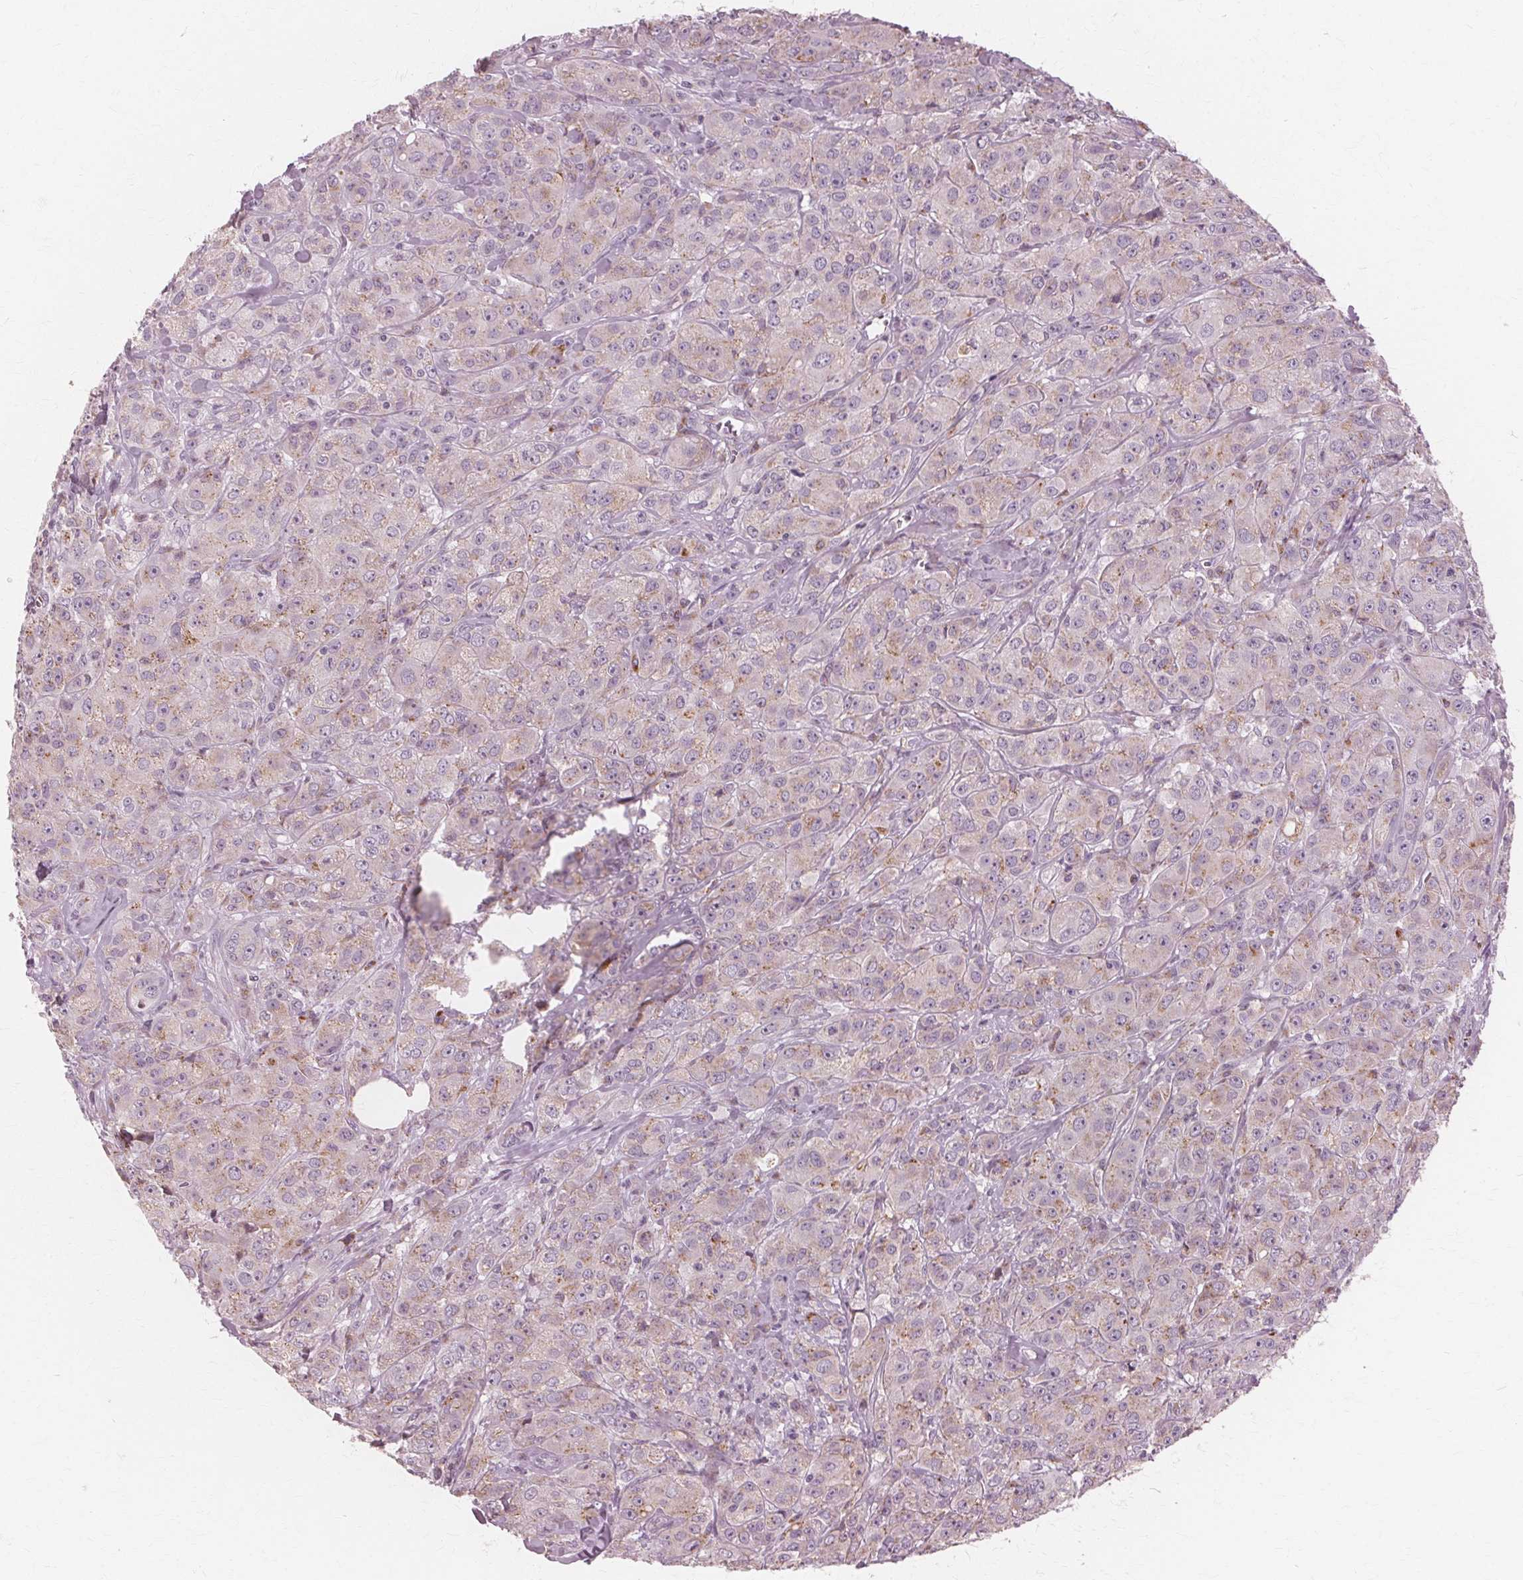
{"staining": {"intensity": "weak", "quantity": "25%-75%", "location": "cytoplasmic/membranous"}, "tissue": "breast cancer", "cell_type": "Tumor cells", "image_type": "cancer", "snomed": [{"axis": "morphology", "description": "Duct carcinoma"}, {"axis": "topography", "description": "Breast"}], "caption": "Brown immunohistochemical staining in invasive ductal carcinoma (breast) shows weak cytoplasmic/membranous expression in about 25%-75% of tumor cells.", "gene": "DNASE2", "patient": {"sex": "female", "age": 43}}